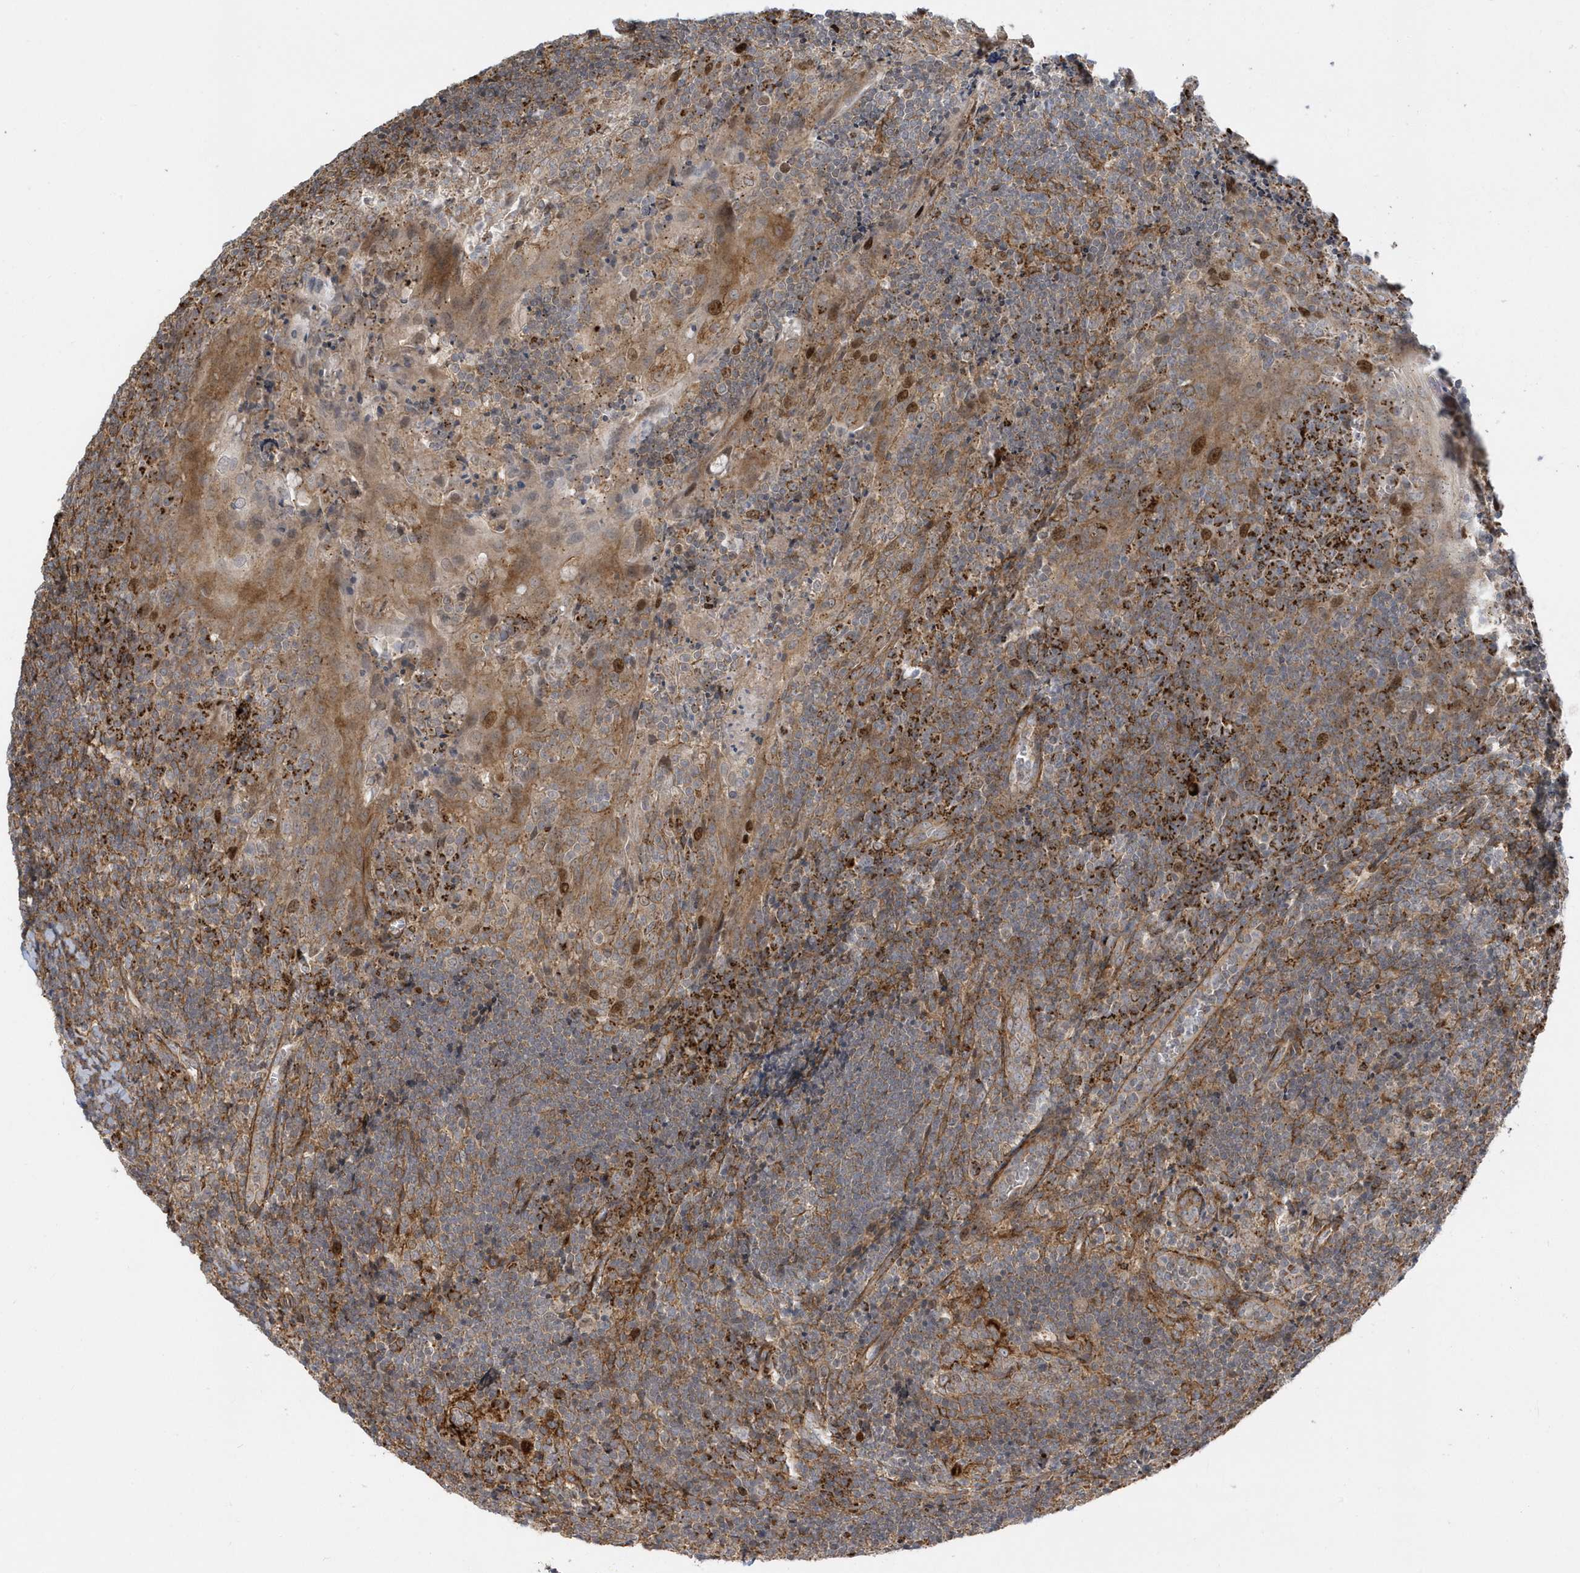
{"staining": {"intensity": "moderate", "quantity": "25%-75%", "location": "cytoplasmic/membranous"}, "tissue": "tonsil", "cell_type": "Germinal center cells", "image_type": "normal", "snomed": [{"axis": "morphology", "description": "Normal tissue, NOS"}, {"axis": "topography", "description": "Tonsil"}], "caption": "IHC staining of unremarkable tonsil, which shows medium levels of moderate cytoplasmic/membranous positivity in about 25%-75% of germinal center cells indicating moderate cytoplasmic/membranous protein staining. The staining was performed using DAB (brown) for protein detection and nuclei were counterstained in hematoxylin (blue).", "gene": "HRH4", "patient": {"sex": "male", "age": 27}}